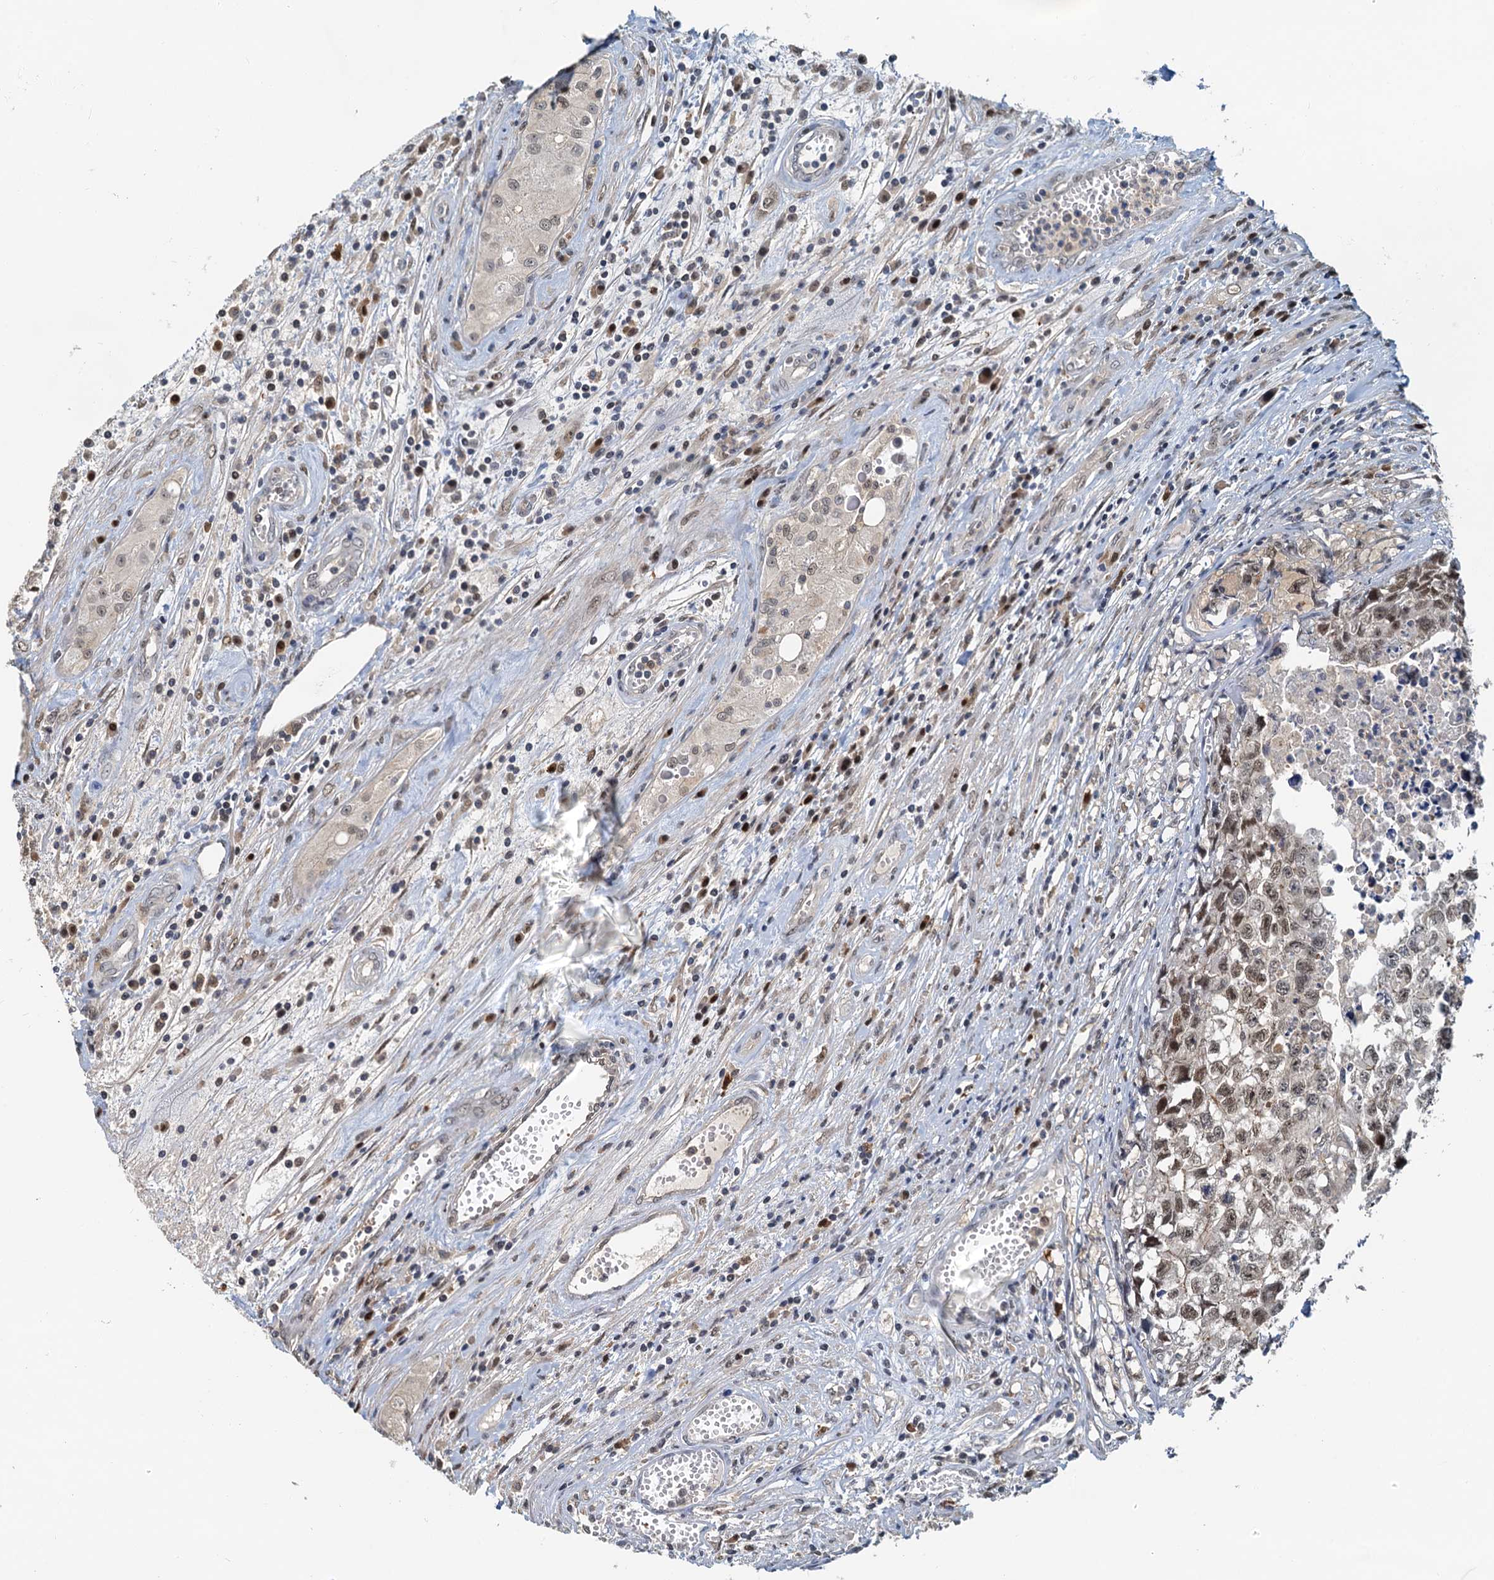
{"staining": {"intensity": "strong", "quantity": "25%-75%", "location": "cytoplasmic/membranous,nuclear"}, "tissue": "testis cancer", "cell_type": "Tumor cells", "image_type": "cancer", "snomed": [{"axis": "morphology", "description": "Seminoma, NOS"}, {"axis": "morphology", "description": "Carcinoma, Embryonal, NOS"}, {"axis": "topography", "description": "Testis"}], "caption": "Testis cancer (embryonal carcinoma) stained for a protein reveals strong cytoplasmic/membranous and nuclear positivity in tumor cells. Using DAB (3,3'-diaminobenzidine) (brown) and hematoxylin (blue) stains, captured at high magnification using brightfield microscopy.", "gene": "SPINDOC", "patient": {"sex": "male", "age": 43}}